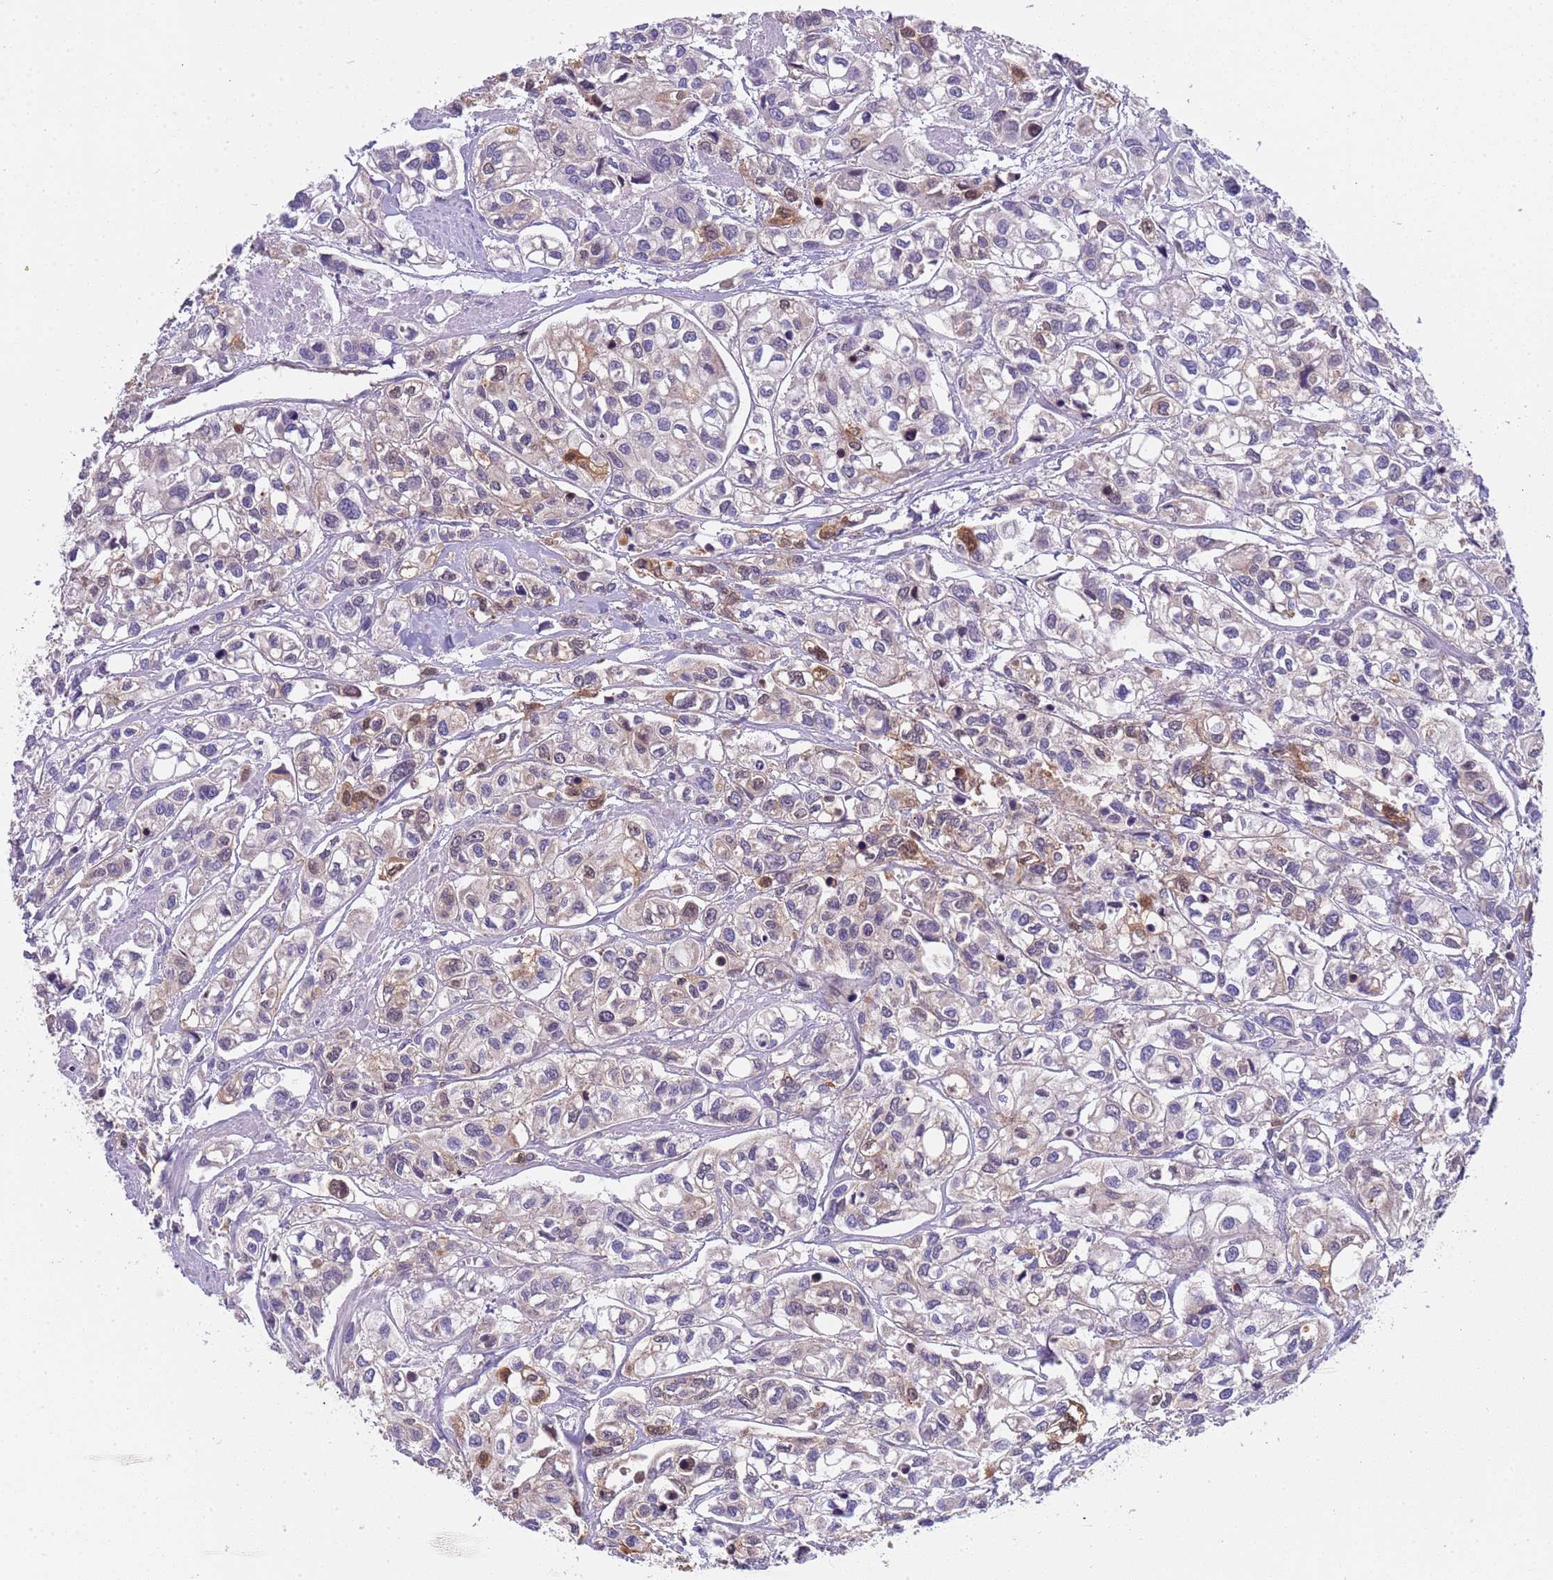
{"staining": {"intensity": "moderate", "quantity": "<25%", "location": "cytoplasmic/membranous,nuclear"}, "tissue": "urothelial cancer", "cell_type": "Tumor cells", "image_type": "cancer", "snomed": [{"axis": "morphology", "description": "Urothelial carcinoma, High grade"}, {"axis": "topography", "description": "Urinary bladder"}], "caption": "DAB immunohistochemical staining of high-grade urothelial carcinoma reveals moderate cytoplasmic/membranous and nuclear protein staining in about <25% of tumor cells. The staining was performed using DAB to visualize the protein expression in brown, while the nuclei were stained in blue with hematoxylin (Magnification: 20x).", "gene": "PLCXD3", "patient": {"sex": "male", "age": 67}}